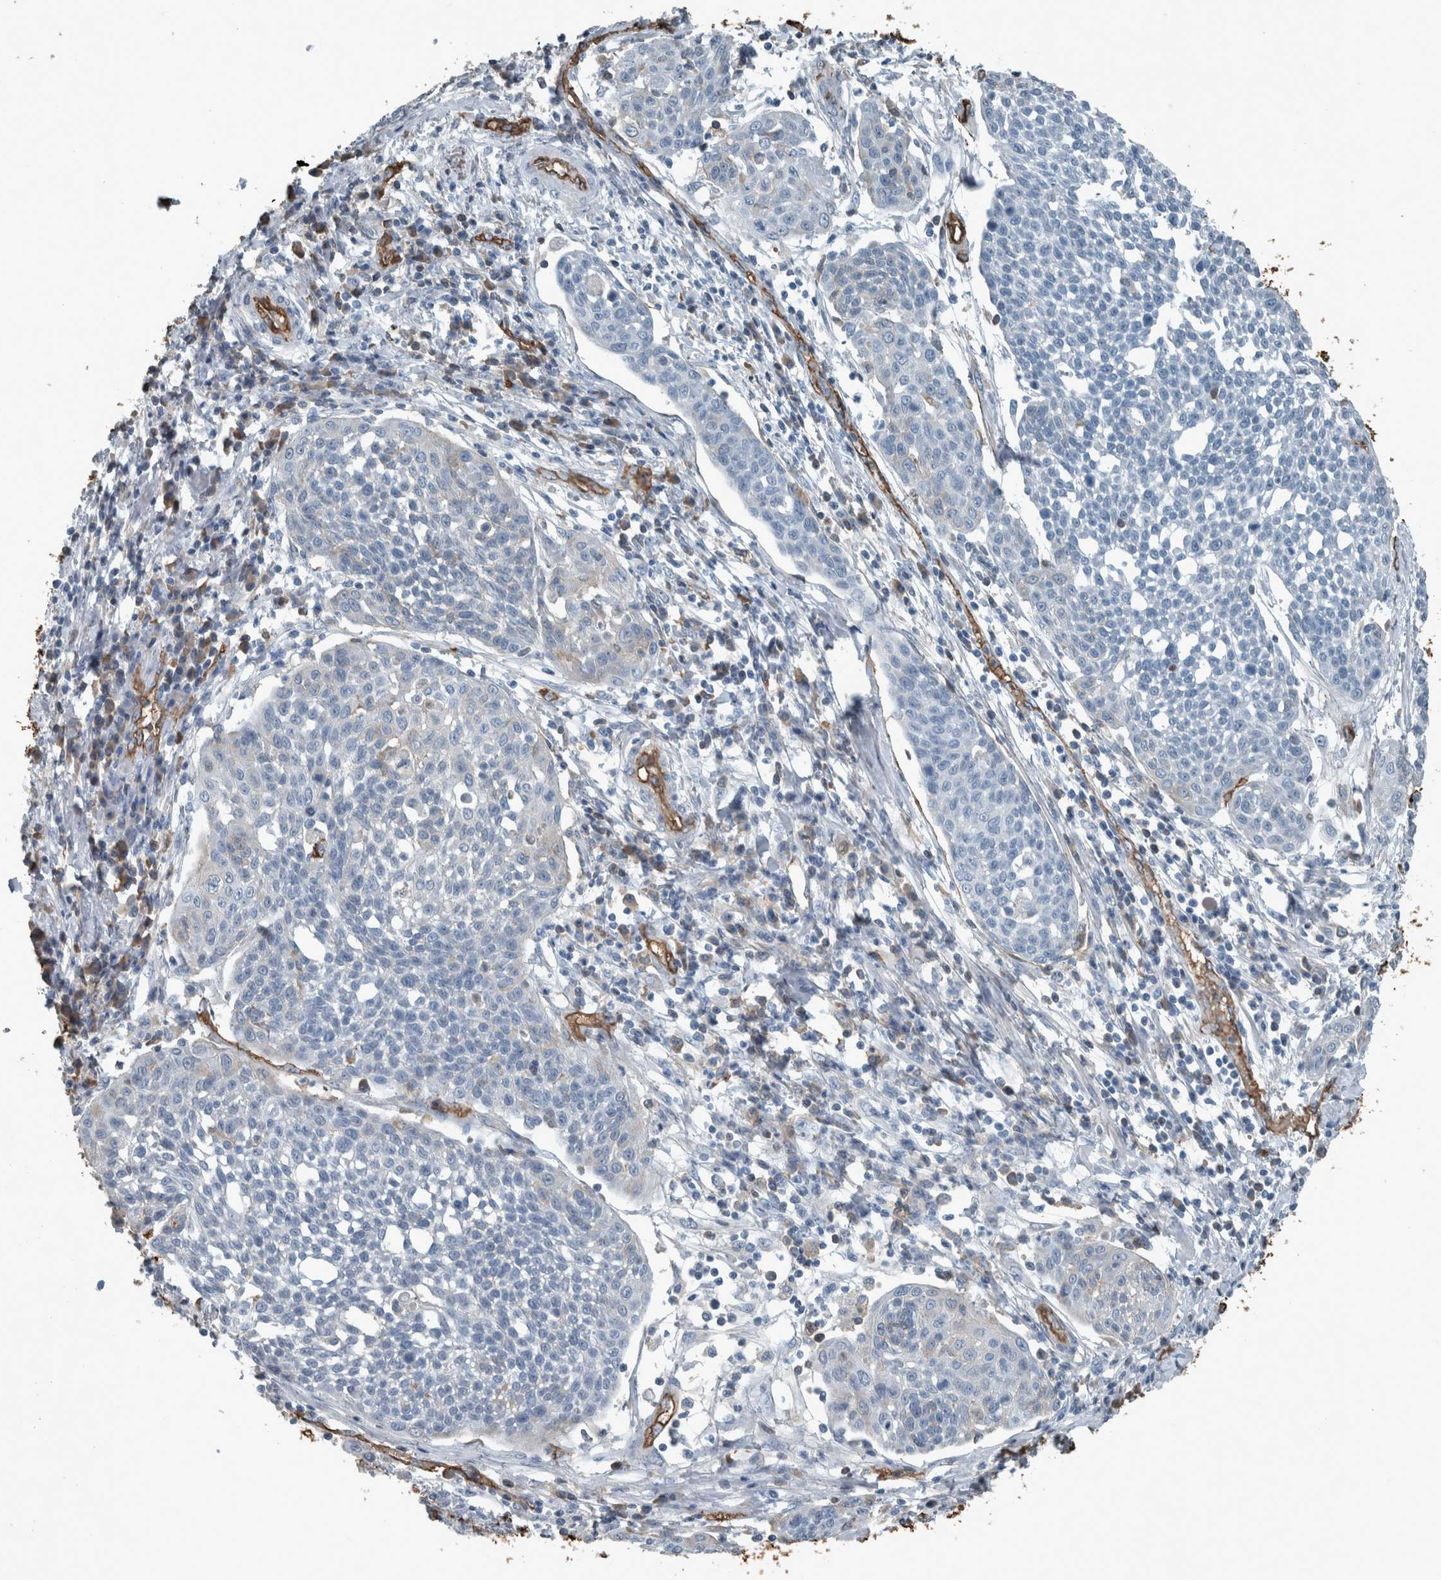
{"staining": {"intensity": "negative", "quantity": "none", "location": "none"}, "tissue": "cervical cancer", "cell_type": "Tumor cells", "image_type": "cancer", "snomed": [{"axis": "morphology", "description": "Squamous cell carcinoma, NOS"}, {"axis": "topography", "description": "Cervix"}], "caption": "Immunohistochemistry (IHC) of human cervical cancer (squamous cell carcinoma) shows no positivity in tumor cells.", "gene": "LBP", "patient": {"sex": "female", "age": 34}}